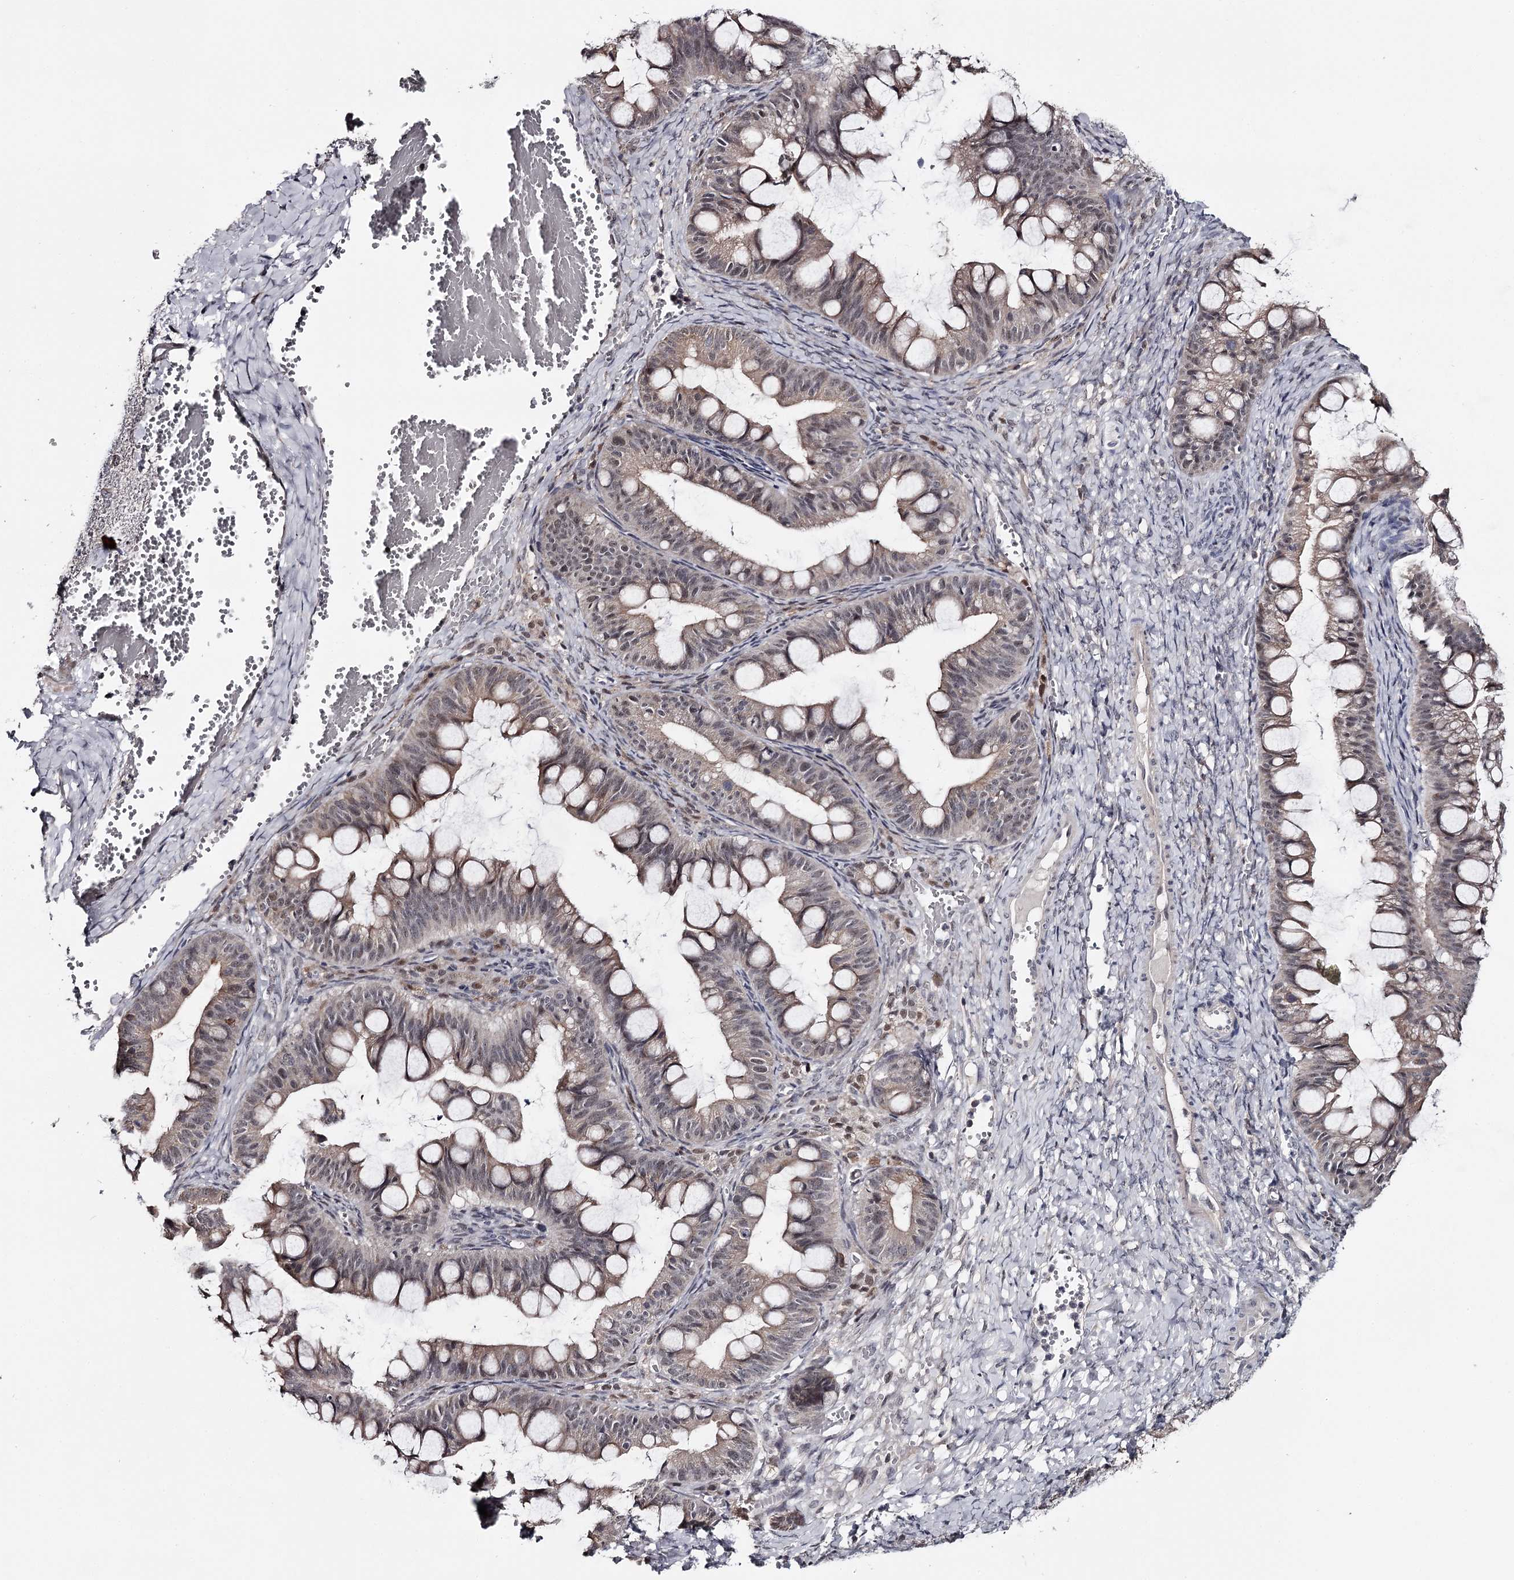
{"staining": {"intensity": "weak", "quantity": ">75%", "location": "cytoplasmic/membranous,nuclear"}, "tissue": "ovarian cancer", "cell_type": "Tumor cells", "image_type": "cancer", "snomed": [{"axis": "morphology", "description": "Cystadenocarcinoma, mucinous, NOS"}, {"axis": "topography", "description": "Ovary"}], "caption": "This histopathology image demonstrates immunohistochemistry (IHC) staining of human mucinous cystadenocarcinoma (ovarian), with low weak cytoplasmic/membranous and nuclear positivity in about >75% of tumor cells.", "gene": "GTSF1", "patient": {"sex": "female", "age": 73}}